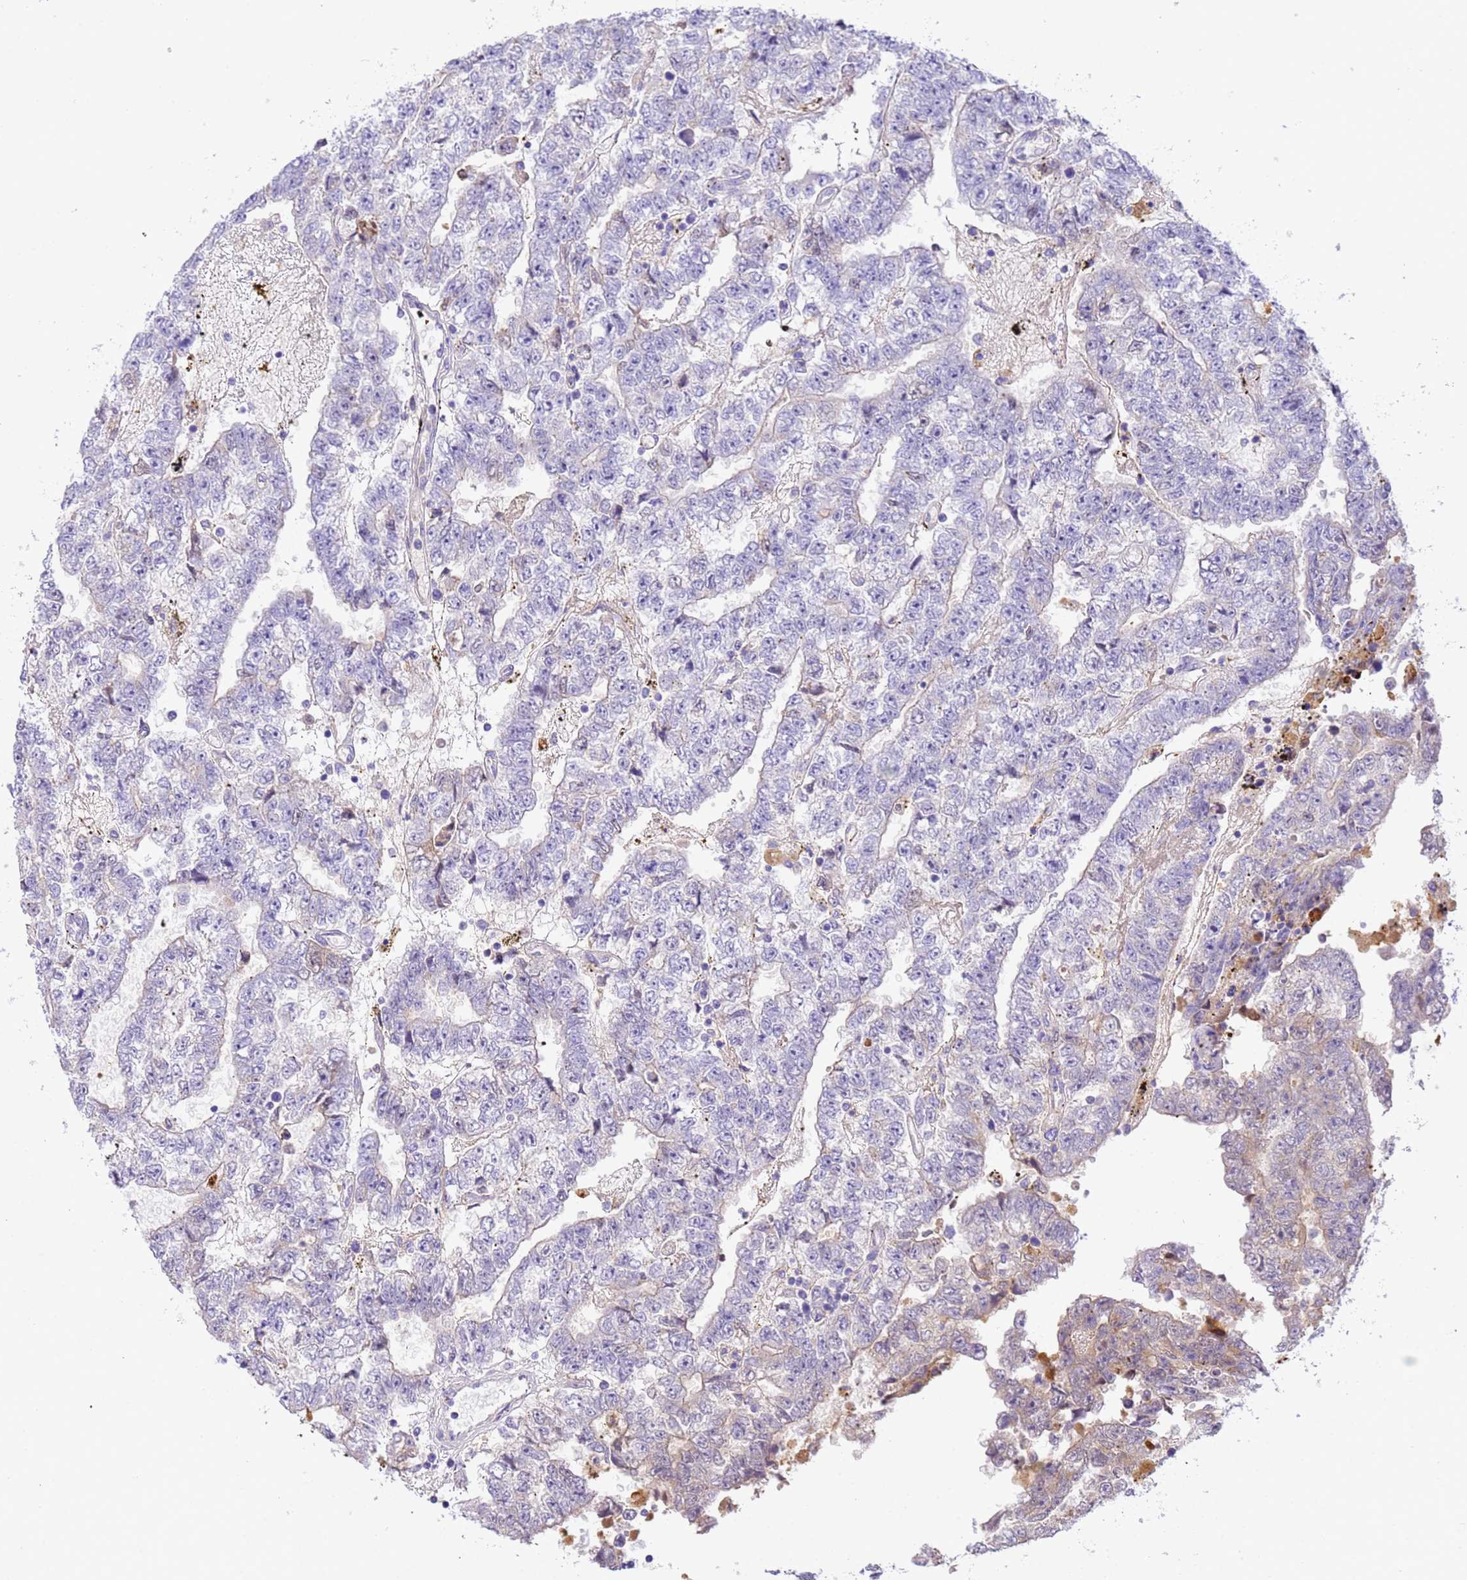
{"staining": {"intensity": "weak", "quantity": "<25%", "location": "cytoplasmic/membranous"}, "tissue": "testis cancer", "cell_type": "Tumor cells", "image_type": "cancer", "snomed": [{"axis": "morphology", "description": "Carcinoma, Embryonal, NOS"}, {"axis": "topography", "description": "Testis"}], "caption": "Histopathology image shows no significant protein positivity in tumor cells of testis embryonal carcinoma.", "gene": "CFHR2", "patient": {"sex": "male", "age": 25}}